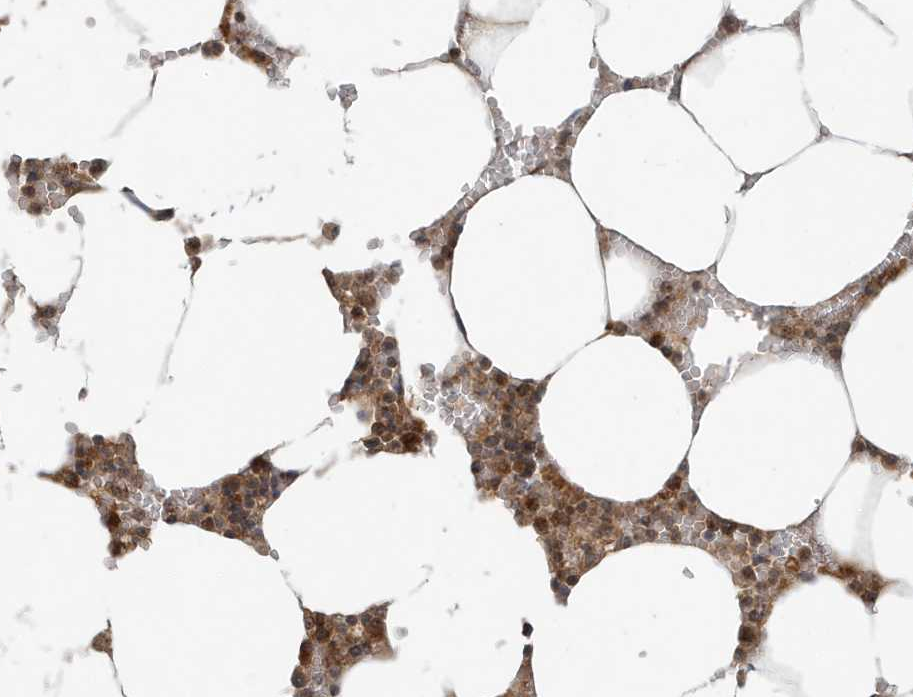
{"staining": {"intensity": "moderate", "quantity": "25%-75%", "location": "cytoplasmic/membranous,nuclear"}, "tissue": "bone marrow", "cell_type": "Hematopoietic cells", "image_type": "normal", "snomed": [{"axis": "morphology", "description": "Normal tissue, NOS"}, {"axis": "topography", "description": "Bone marrow"}], "caption": "Bone marrow stained with DAB (3,3'-diaminobenzidine) immunohistochemistry (IHC) reveals medium levels of moderate cytoplasmic/membranous,nuclear positivity in approximately 25%-75% of hematopoietic cells.", "gene": "ABCB9", "patient": {"sex": "male", "age": 70}}